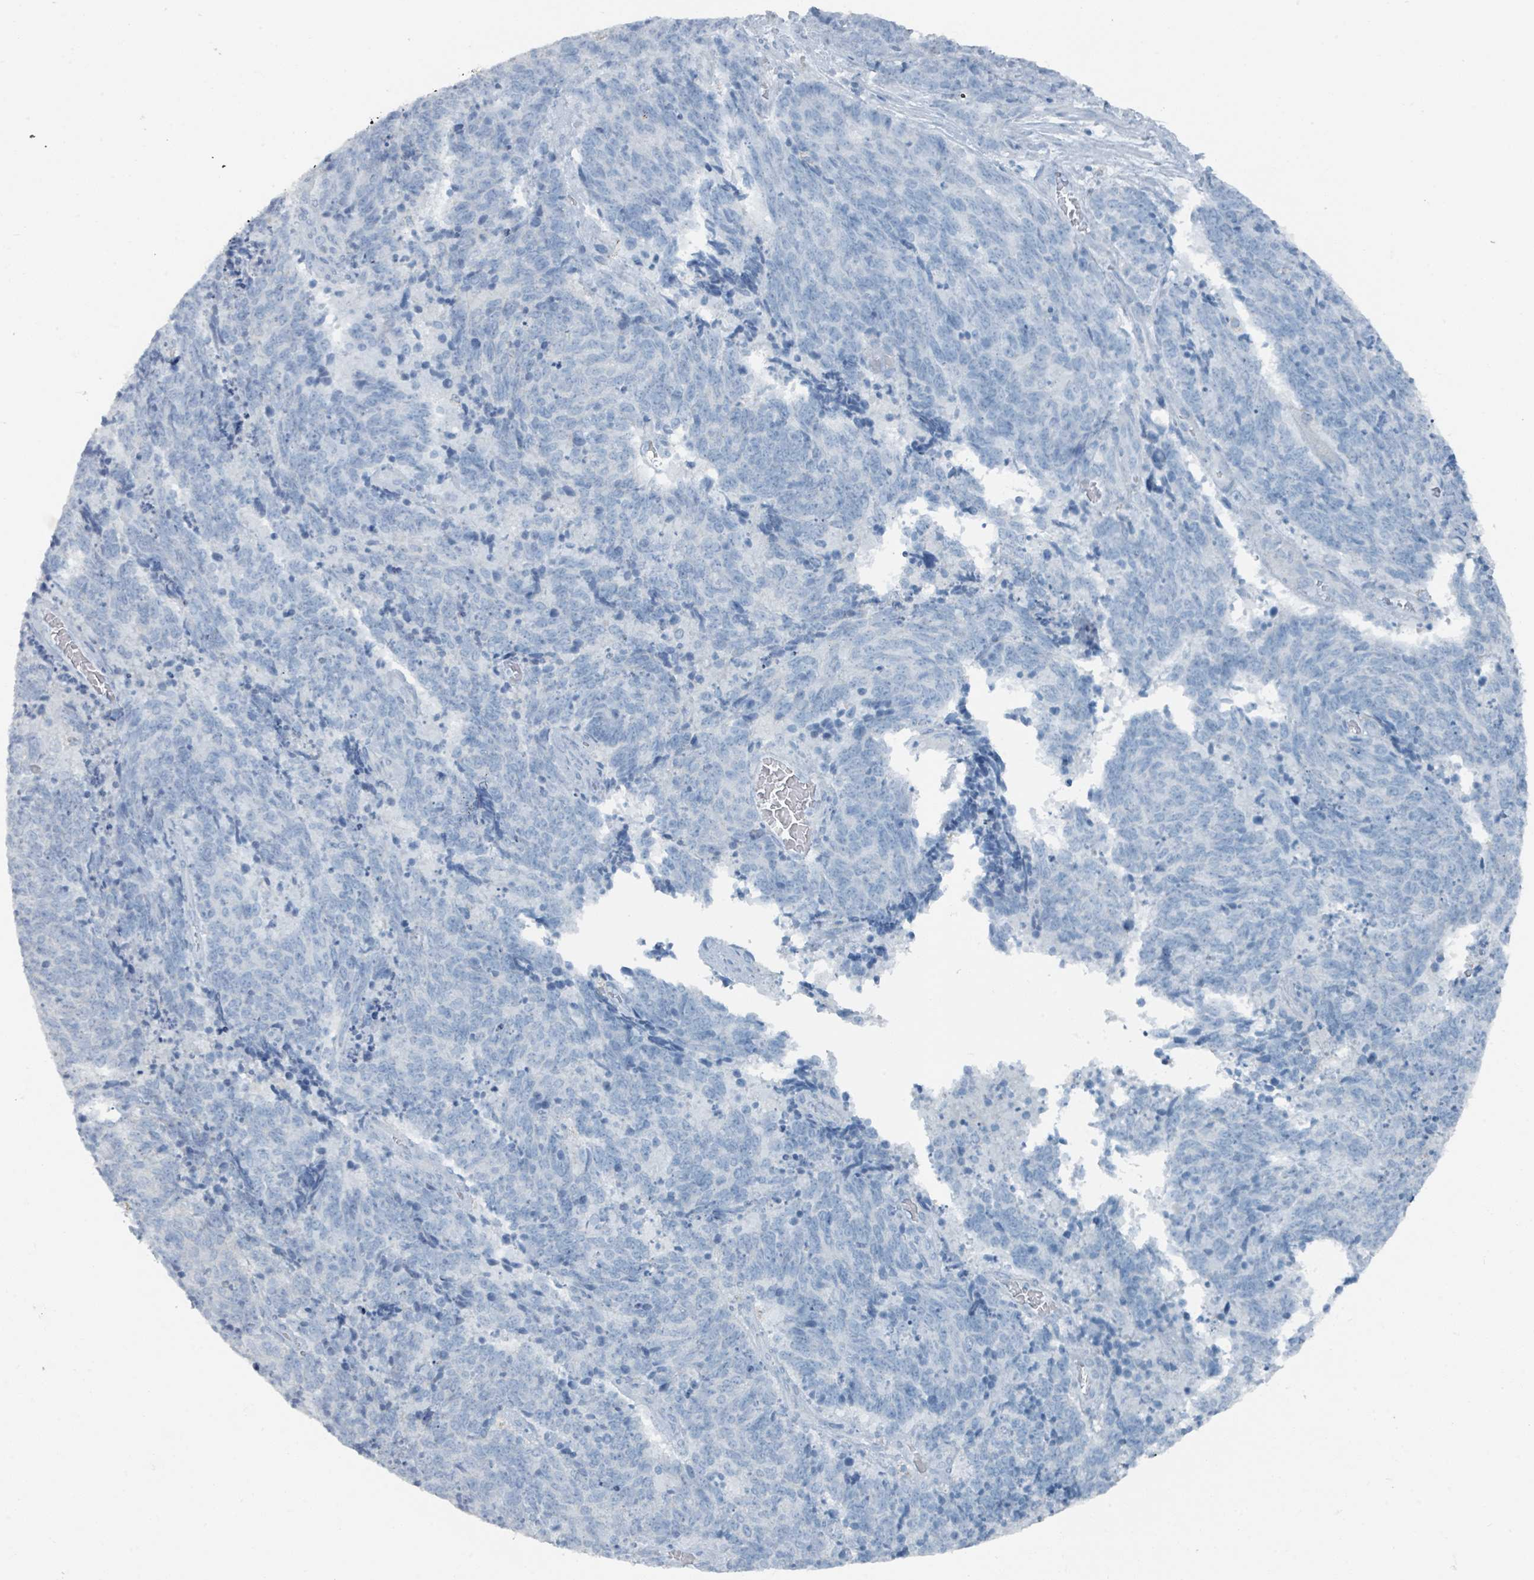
{"staining": {"intensity": "negative", "quantity": "none", "location": "none"}, "tissue": "cervical cancer", "cell_type": "Tumor cells", "image_type": "cancer", "snomed": [{"axis": "morphology", "description": "Squamous cell carcinoma, NOS"}, {"axis": "topography", "description": "Cervix"}], "caption": "Tumor cells are negative for brown protein staining in squamous cell carcinoma (cervical).", "gene": "GAMT", "patient": {"sex": "female", "age": 29}}